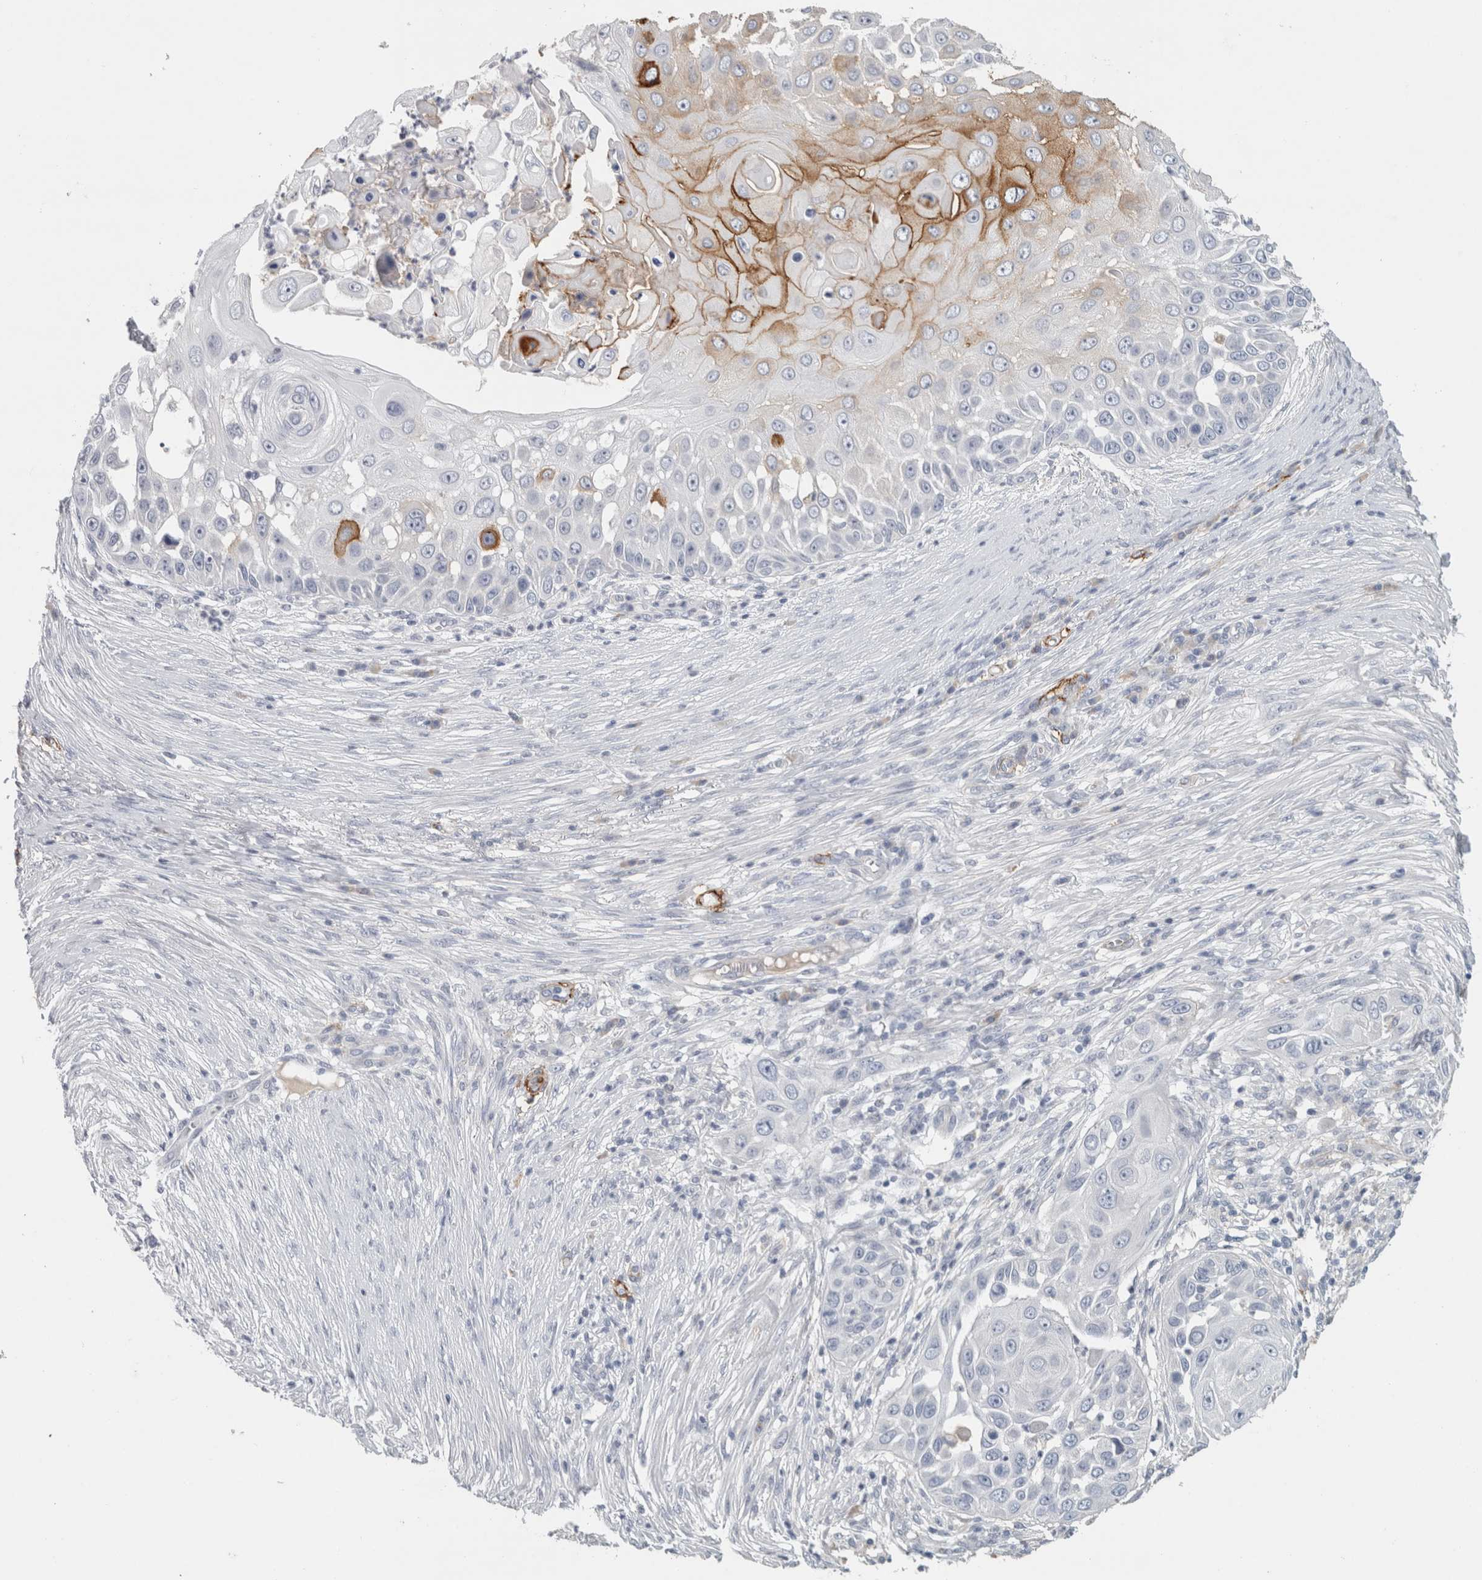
{"staining": {"intensity": "moderate", "quantity": "<25%", "location": "cytoplasmic/membranous"}, "tissue": "skin cancer", "cell_type": "Tumor cells", "image_type": "cancer", "snomed": [{"axis": "morphology", "description": "Squamous cell carcinoma, NOS"}, {"axis": "topography", "description": "Skin"}], "caption": "IHC of squamous cell carcinoma (skin) displays low levels of moderate cytoplasmic/membranous staining in about <25% of tumor cells.", "gene": "CD36", "patient": {"sex": "female", "age": 44}}